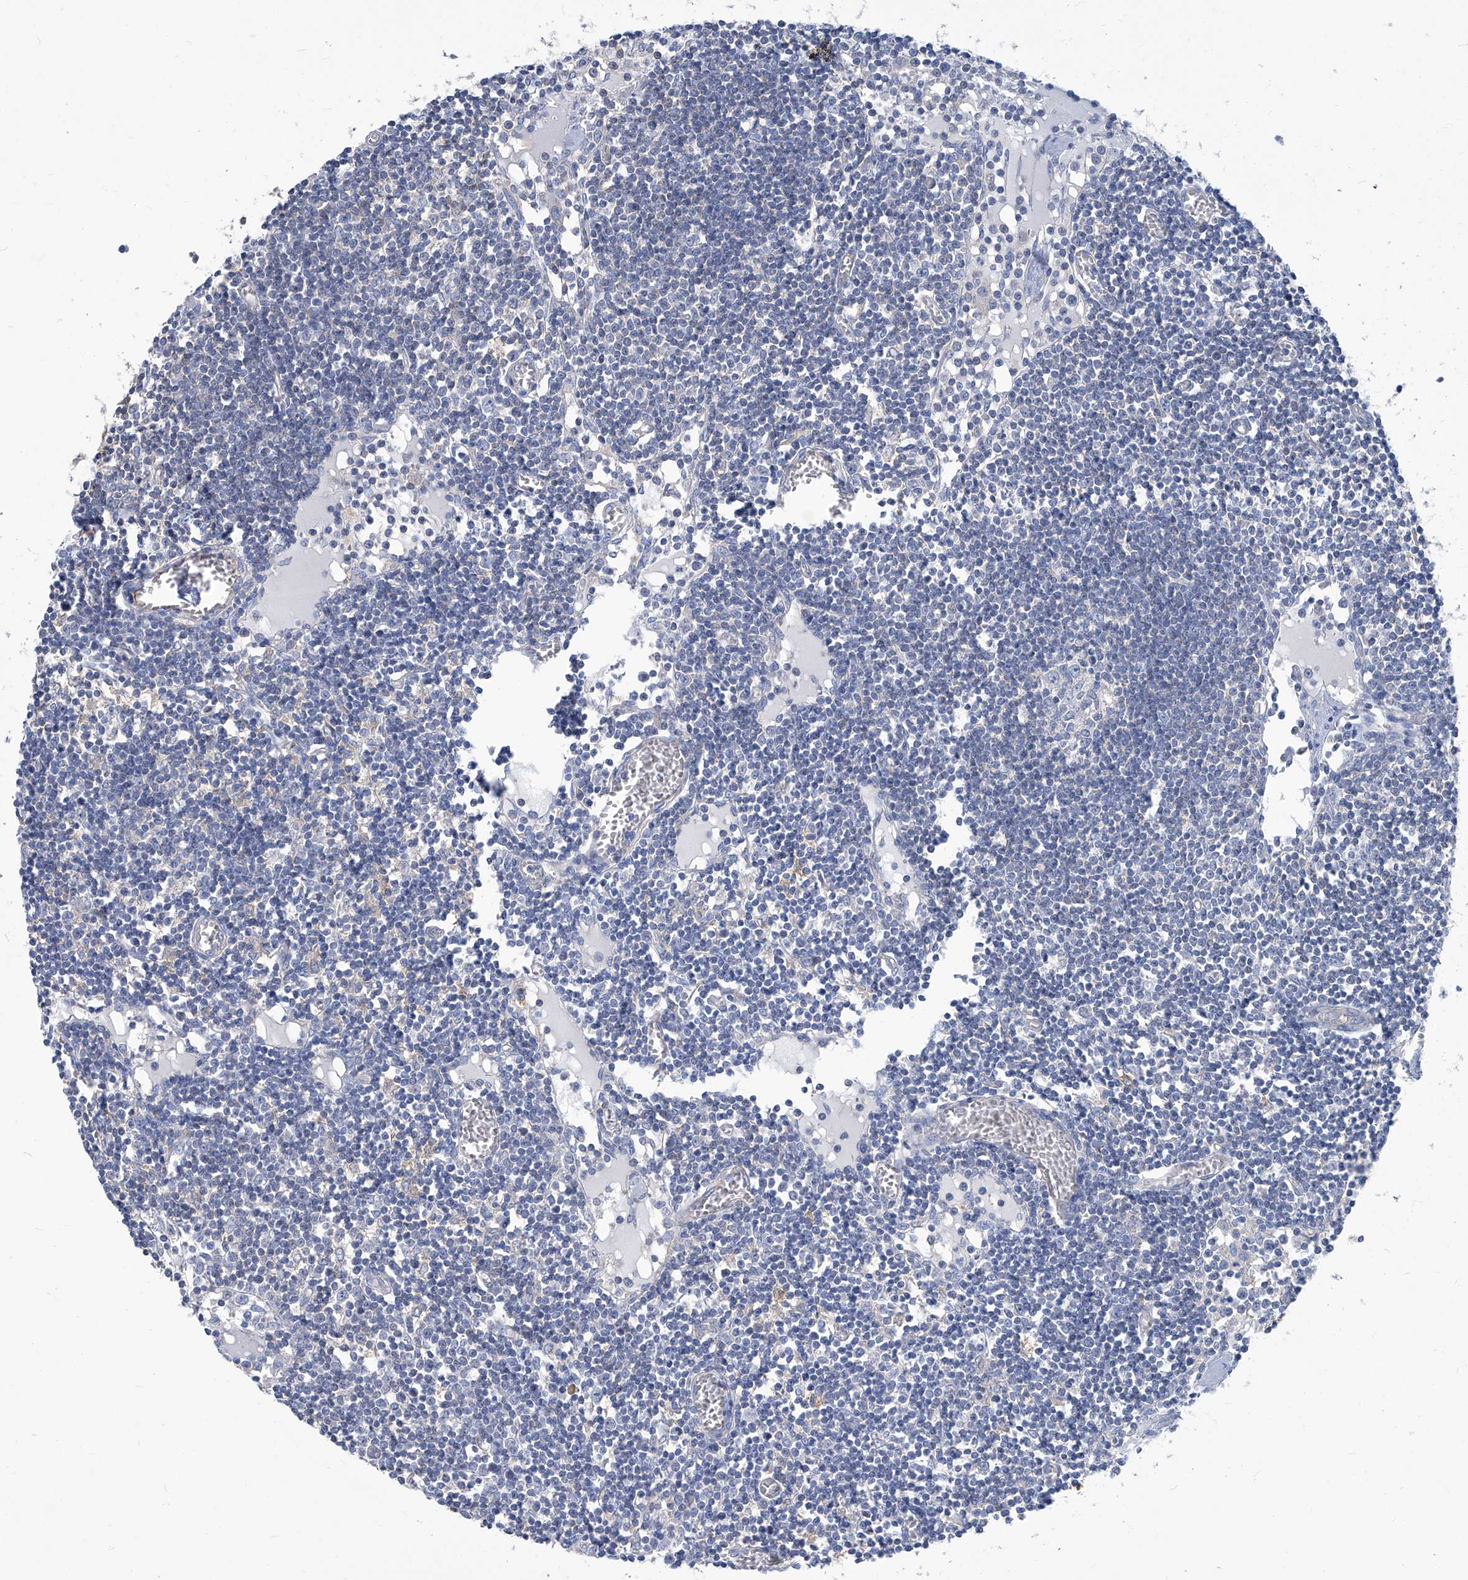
{"staining": {"intensity": "negative", "quantity": "none", "location": "none"}, "tissue": "lymph node", "cell_type": "Germinal center cells", "image_type": "normal", "snomed": [{"axis": "morphology", "description": "Normal tissue, NOS"}, {"axis": "topography", "description": "Lymph node"}], "caption": "Germinal center cells show no significant protein positivity in normal lymph node. (Stains: DAB immunohistochemistry with hematoxylin counter stain, Microscopy: brightfield microscopy at high magnification).", "gene": "PFKL", "patient": {"sex": "female", "age": 11}}